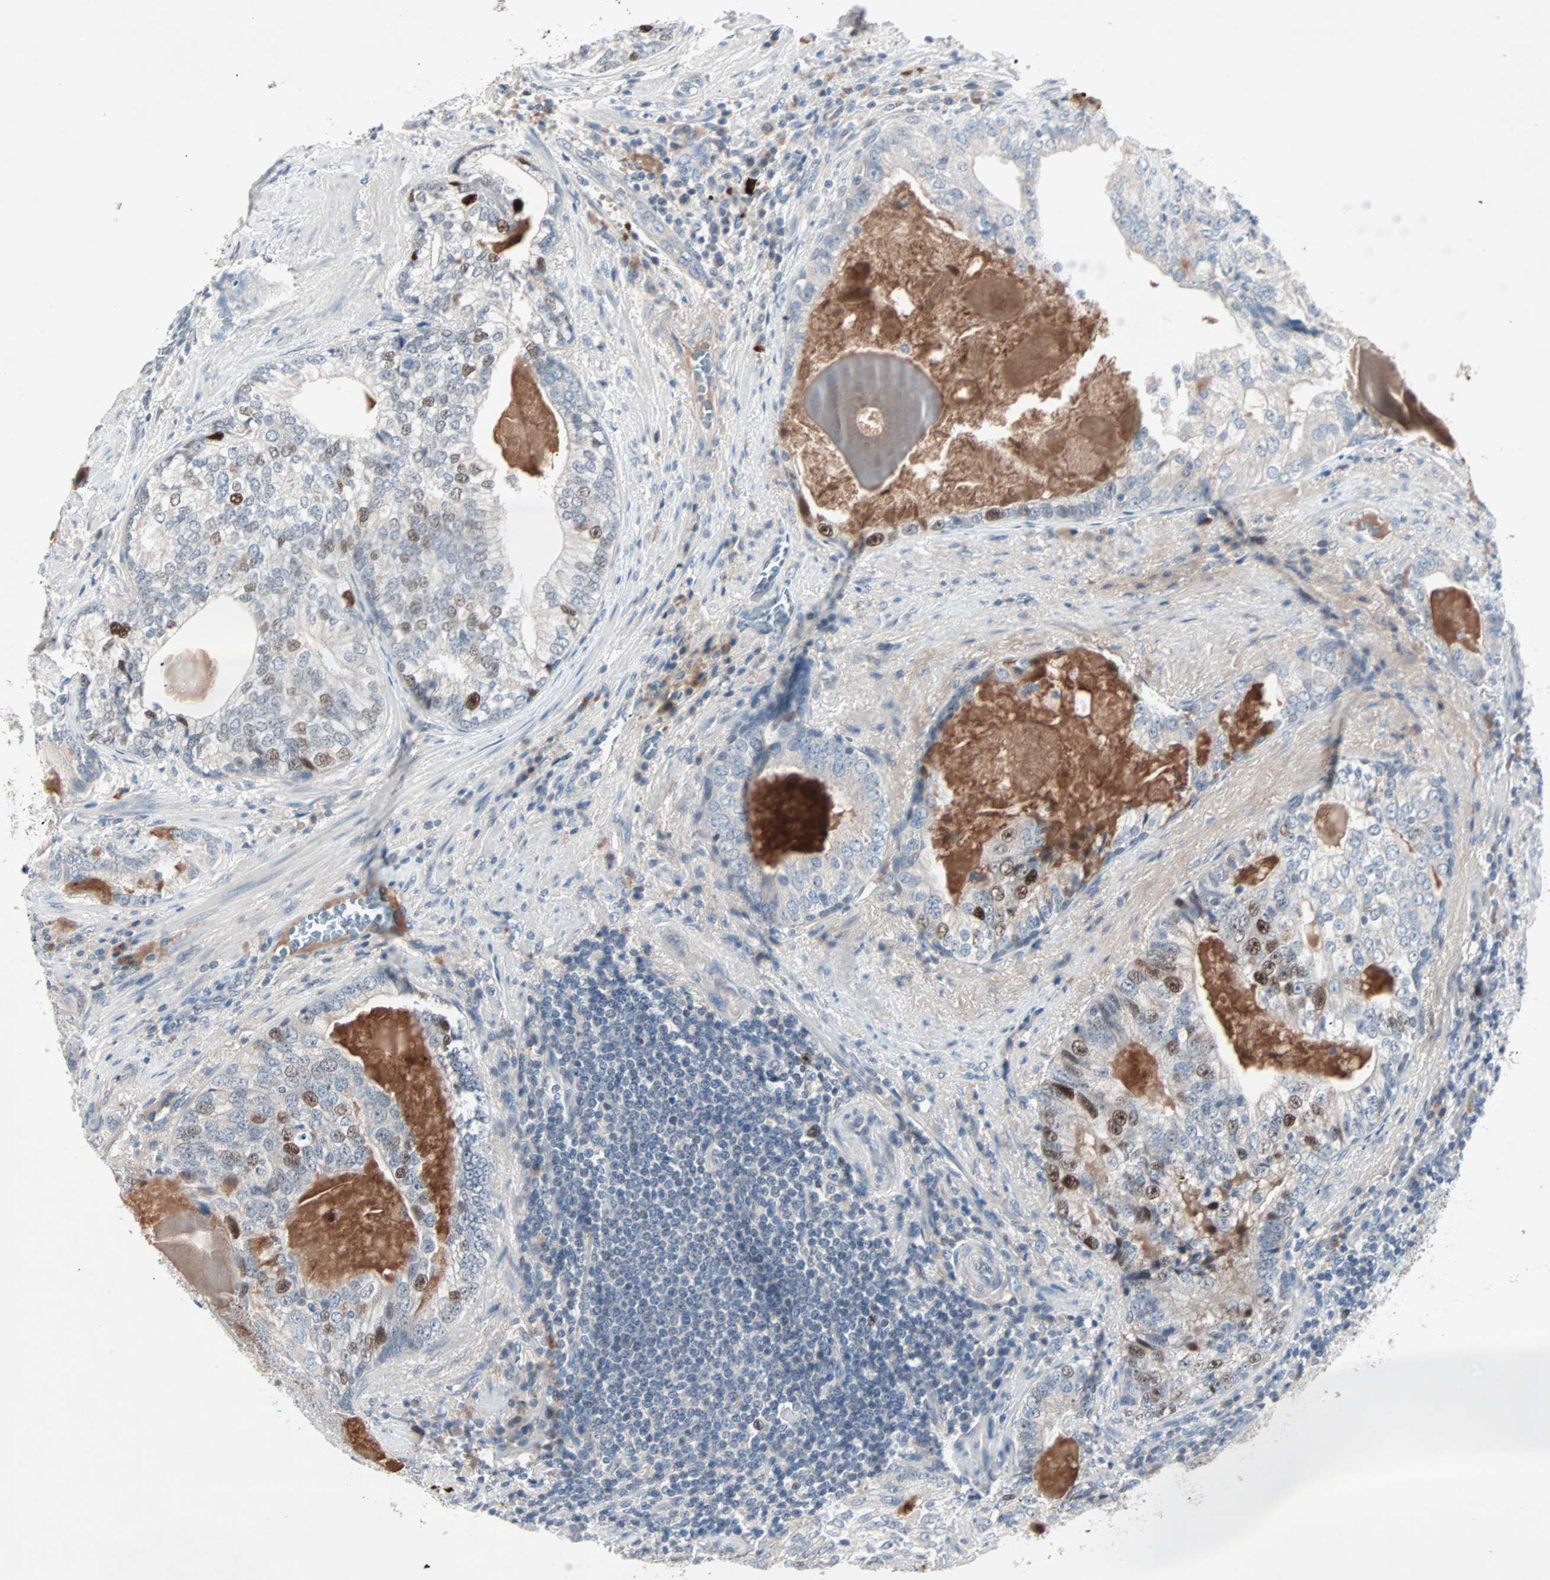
{"staining": {"intensity": "moderate", "quantity": "<25%", "location": "nuclear"}, "tissue": "prostate cancer", "cell_type": "Tumor cells", "image_type": "cancer", "snomed": [{"axis": "morphology", "description": "Adenocarcinoma, High grade"}, {"axis": "topography", "description": "Prostate"}], "caption": "Immunohistochemistry of human prostate cancer demonstrates low levels of moderate nuclear staining in approximately <25% of tumor cells.", "gene": "CCNE2", "patient": {"sex": "male", "age": 66}}